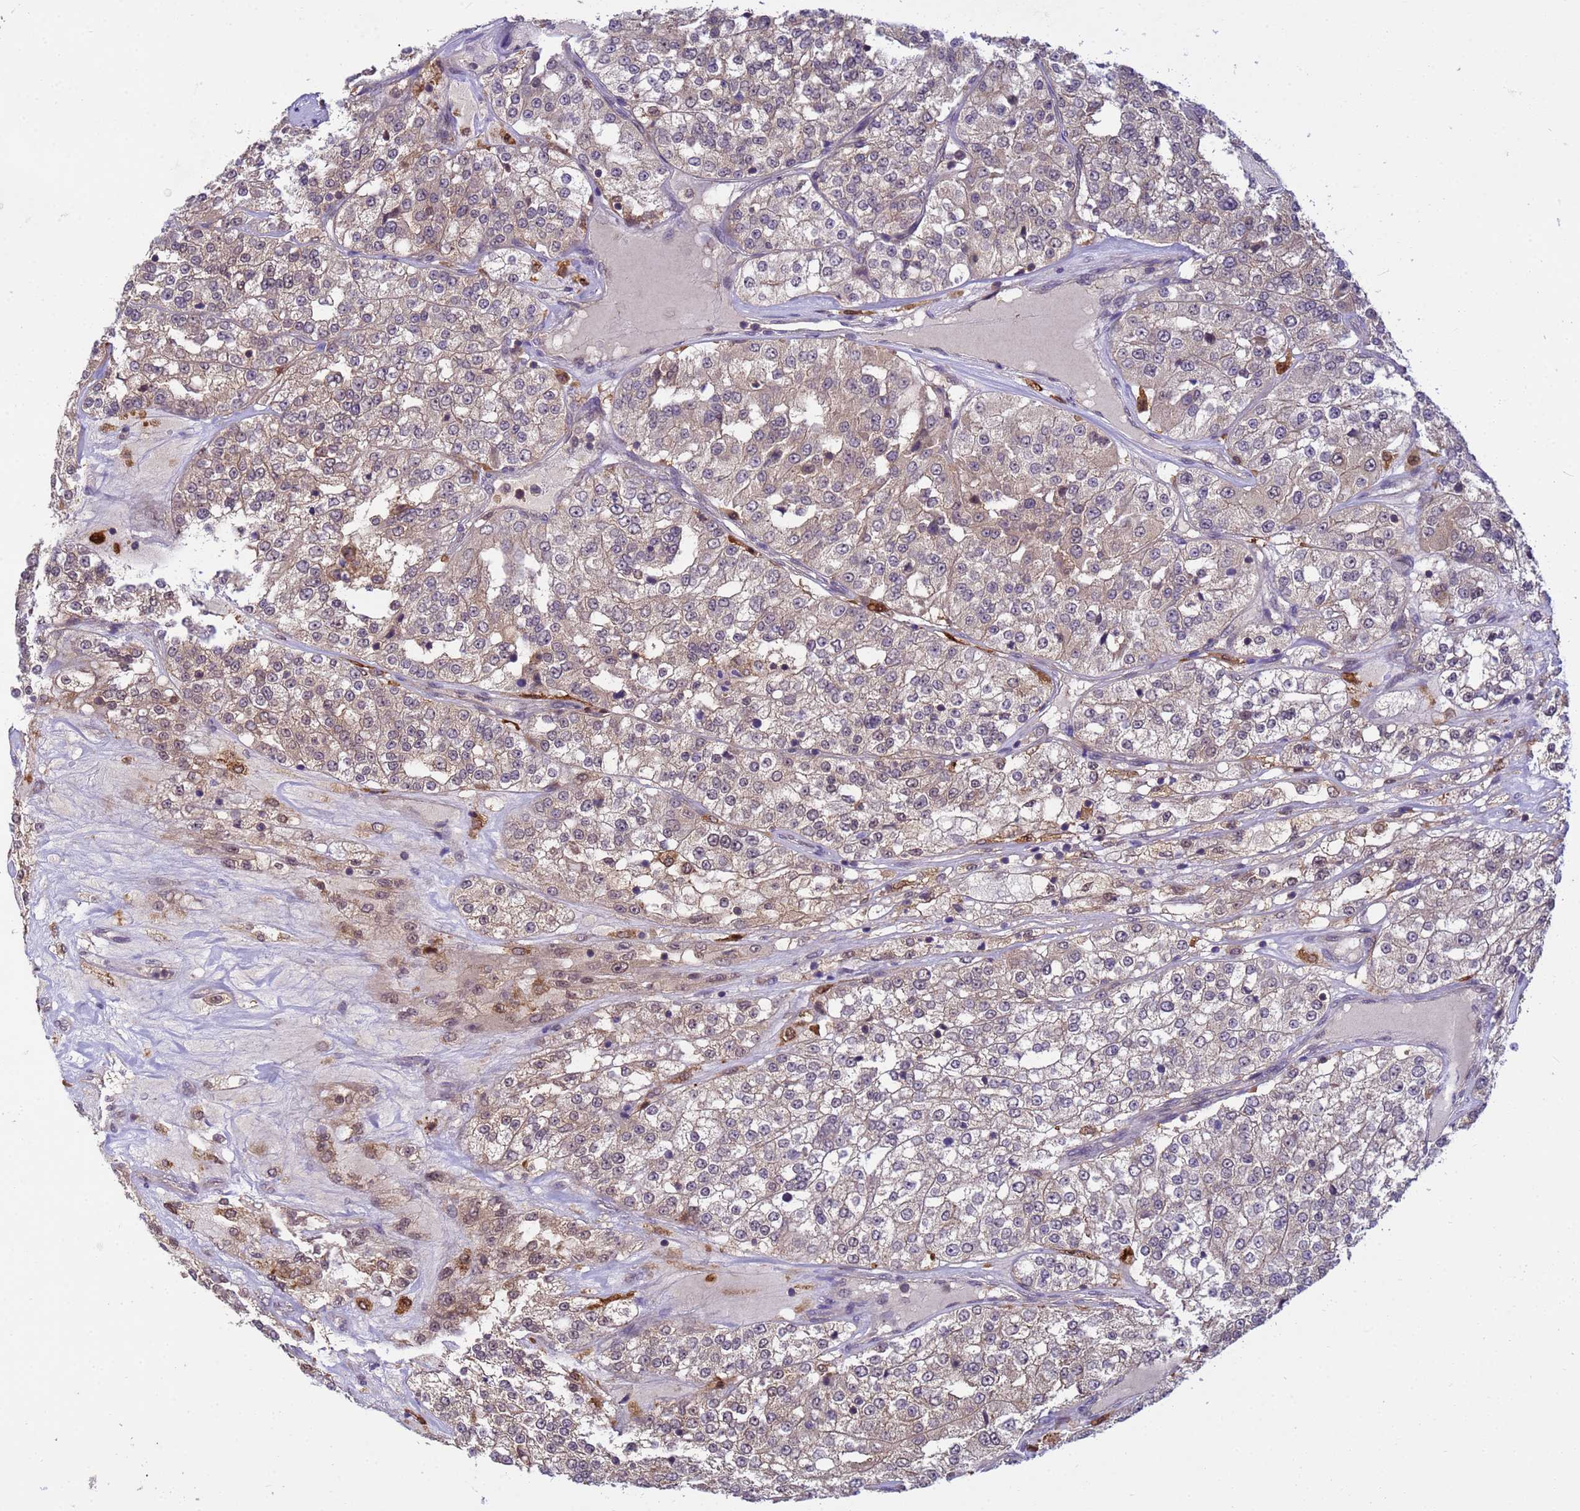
{"staining": {"intensity": "weak", "quantity": "25%-75%", "location": "cytoplasmic/membranous,nuclear"}, "tissue": "renal cancer", "cell_type": "Tumor cells", "image_type": "cancer", "snomed": [{"axis": "morphology", "description": "Adenocarcinoma, NOS"}, {"axis": "topography", "description": "Kidney"}], "caption": "DAB immunohistochemical staining of human adenocarcinoma (renal) reveals weak cytoplasmic/membranous and nuclear protein expression in about 25%-75% of tumor cells.", "gene": "NPEPPS", "patient": {"sex": "female", "age": 63}}